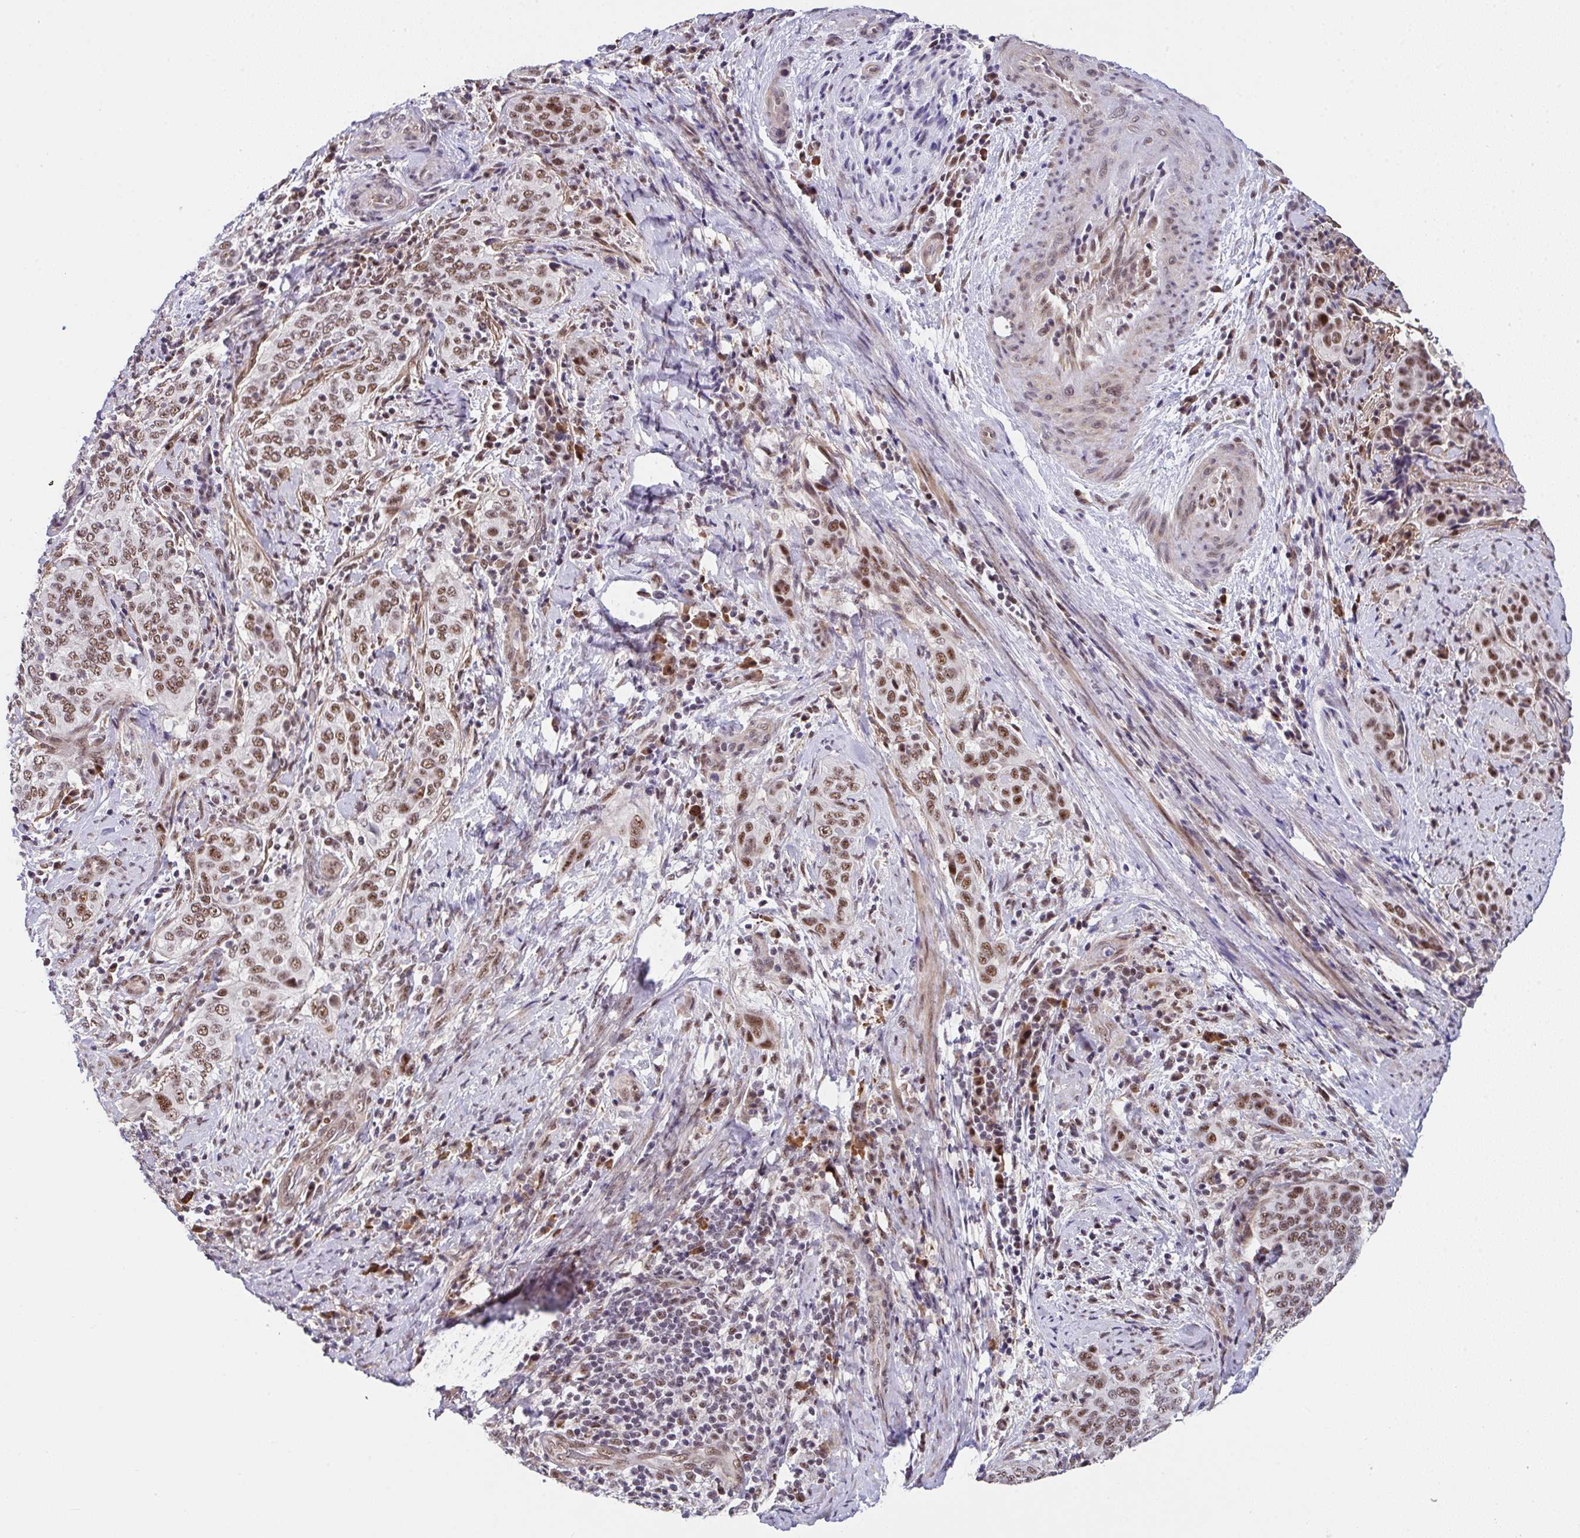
{"staining": {"intensity": "strong", "quantity": ">75%", "location": "nuclear"}, "tissue": "cervical cancer", "cell_type": "Tumor cells", "image_type": "cancer", "snomed": [{"axis": "morphology", "description": "Squamous cell carcinoma, NOS"}, {"axis": "topography", "description": "Cervix"}], "caption": "Protein staining of cervical cancer (squamous cell carcinoma) tissue exhibits strong nuclear positivity in approximately >75% of tumor cells. (Brightfield microscopy of DAB IHC at high magnification).", "gene": "RBBP6", "patient": {"sex": "female", "age": 38}}